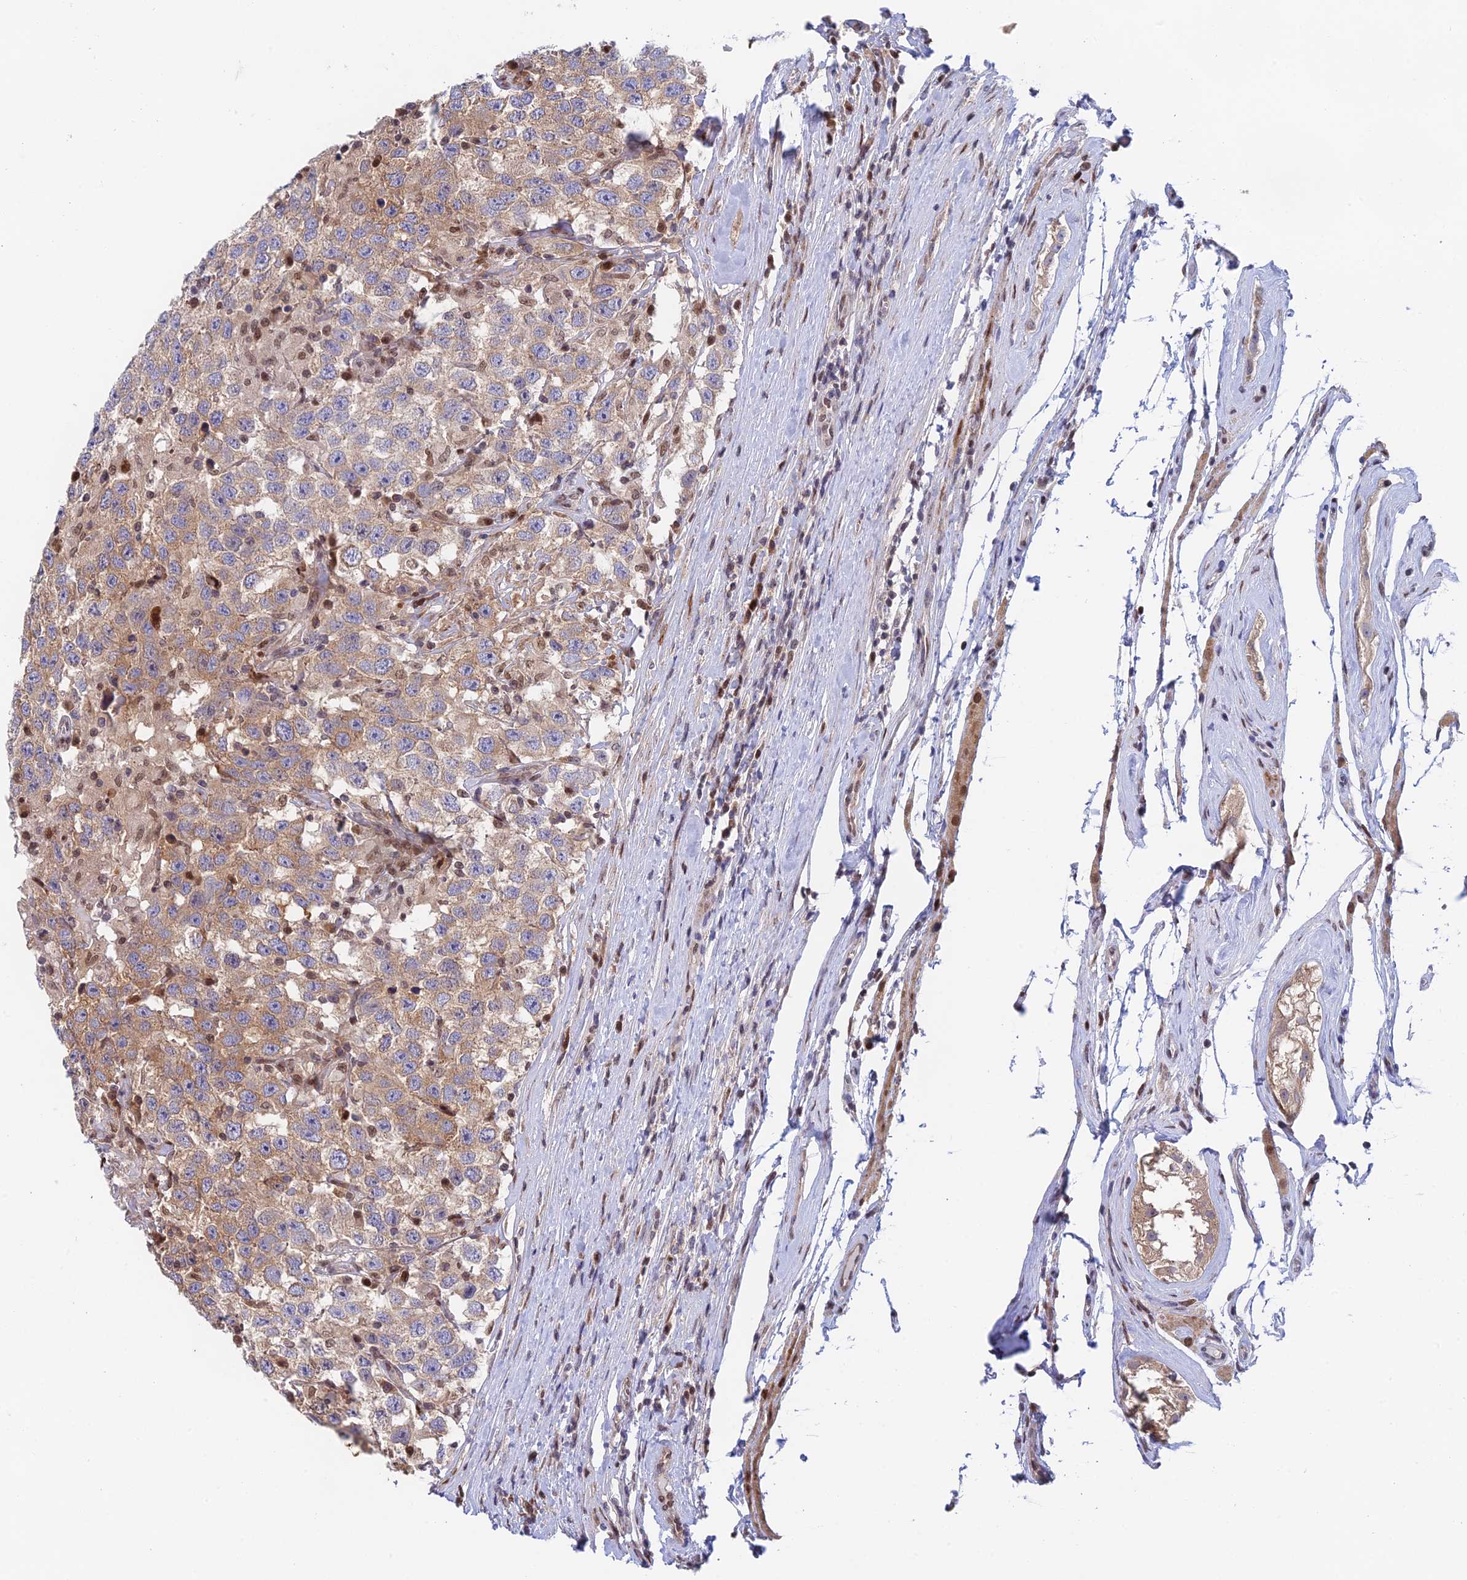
{"staining": {"intensity": "moderate", "quantity": ">75%", "location": "cytoplasmic/membranous"}, "tissue": "testis cancer", "cell_type": "Tumor cells", "image_type": "cancer", "snomed": [{"axis": "morphology", "description": "Seminoma, NOS"}, {"axis": "topography", "description": "Testis"}], "caption": "This is a micrograph of immunohistochemistry staining of testis seminoma, which shows moderate positivity in the cytoplasmic/membranous of tumor cells.", "gene": "MRPL17", "patient": {"sex": "male", "age": 41}}